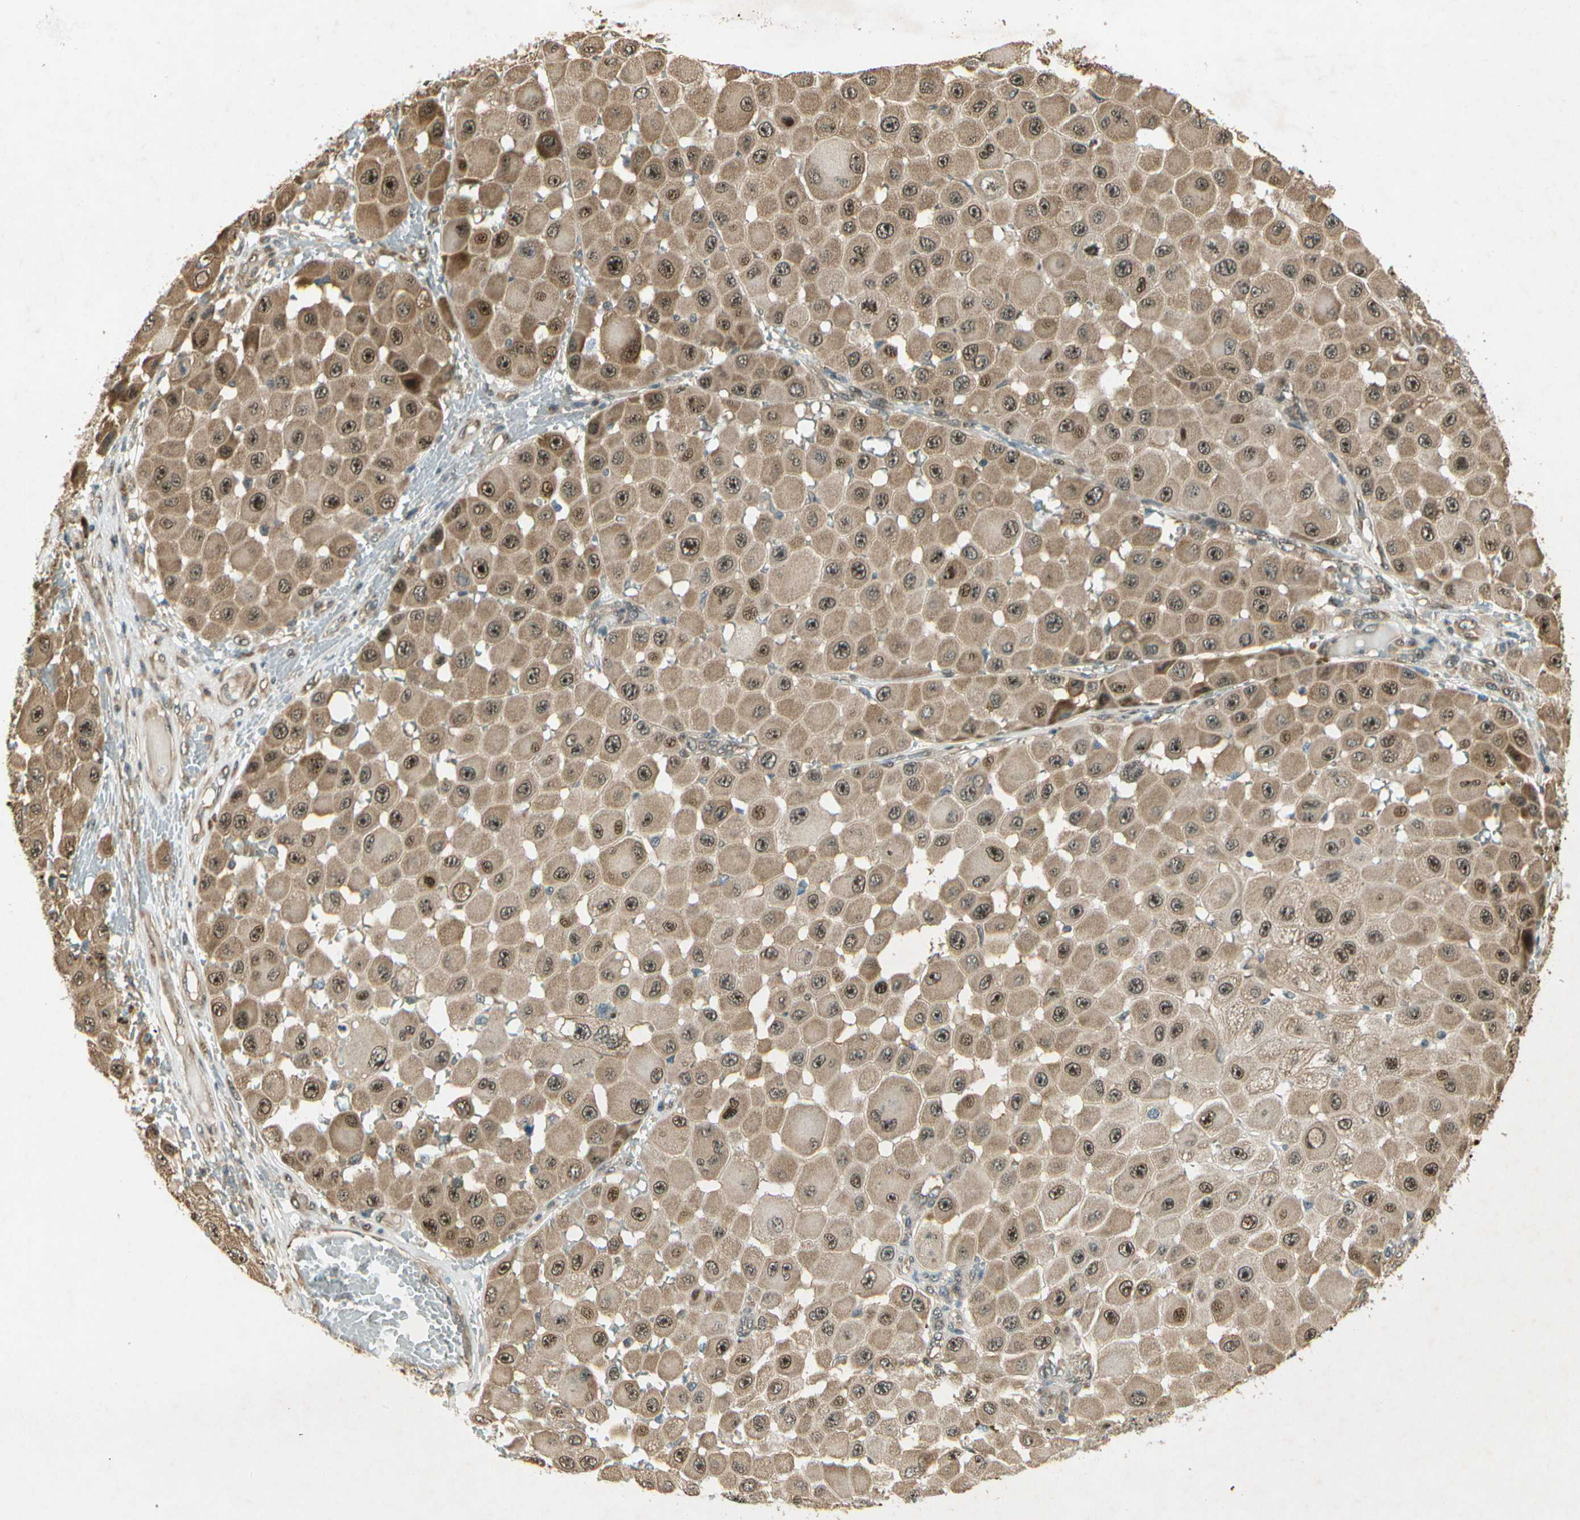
{"staining": {"intensity": "moderate", "quantity": ">75%", "location": "cytoplasmic/membranous,nuclear"}, "tissue": "melanoma", "cell_type": "Tumor cells", "image_type": "cancer", "snomed": [{"axis": "morphology", "description": "Malignant melanoma, NOS"}, {"axis": "topography", "description": "Skin"}], "caption": "Moderate cytoplasmic/membranous and nuclear staining for a protein is identified in approximately >75% of tumor cells of malignant melanoma using IHC.", "gene": "EIF1AX", "patient": {"sex": "female", "age": 81}}